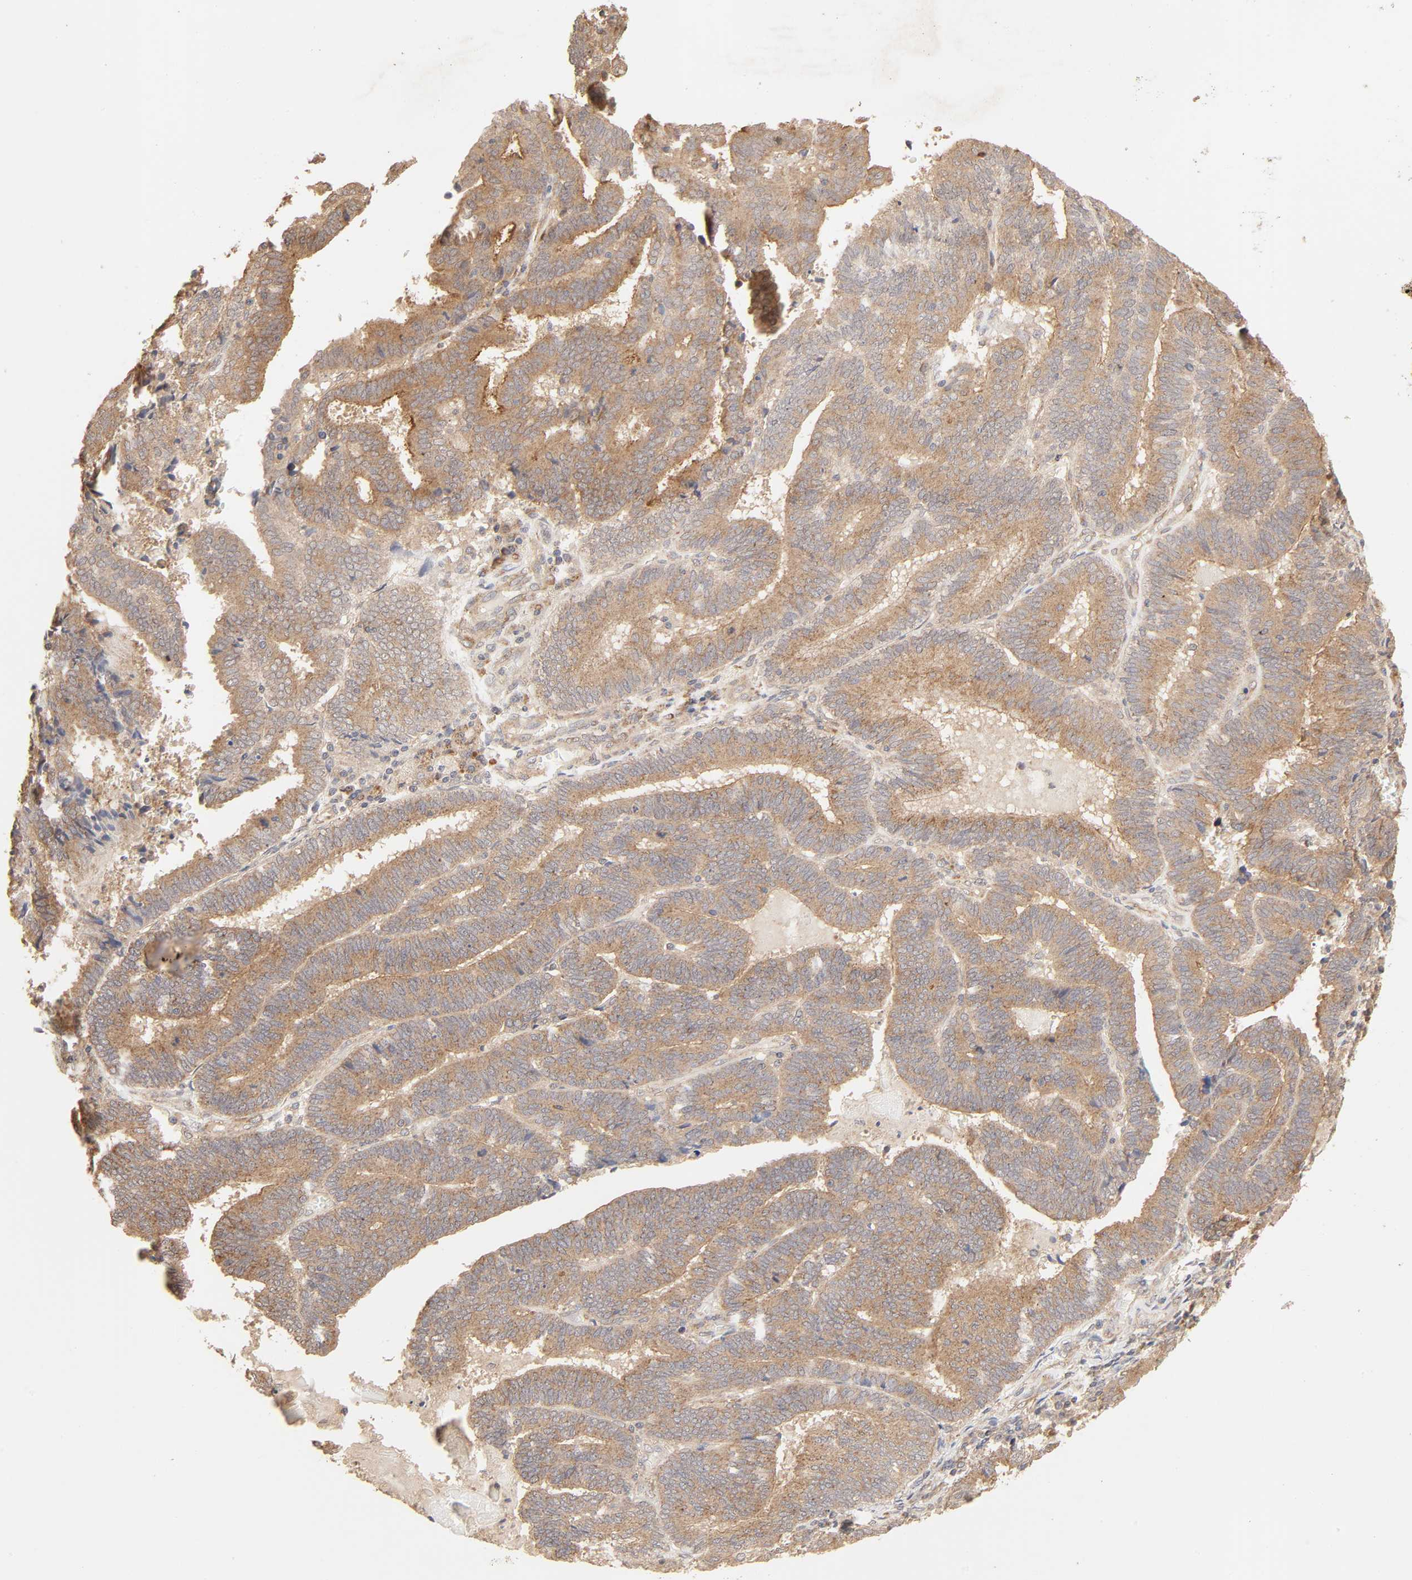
{"staining": {"intensity": "strong", "quantity": ">75%", "location": "cytoplasmic/membranous"}, "tissue": "endometrial cancer", "cell_type": "Tumor cells", "image_type": "cancer", "snomed": [{"axis": "morphology", "description": "Adenocarcinoma, NOS"}, {"axis": "topography", "description": "Uterus"}], "caption": "High-power microscopy captured an IHC micrograph of endometrial adenocarcinoma, revealing strong cytoplasmic/membranous positivity in approximately >75% of tumor cells.", "gene": "EPS8", "patient": {"sex": "female", "age": 83}}